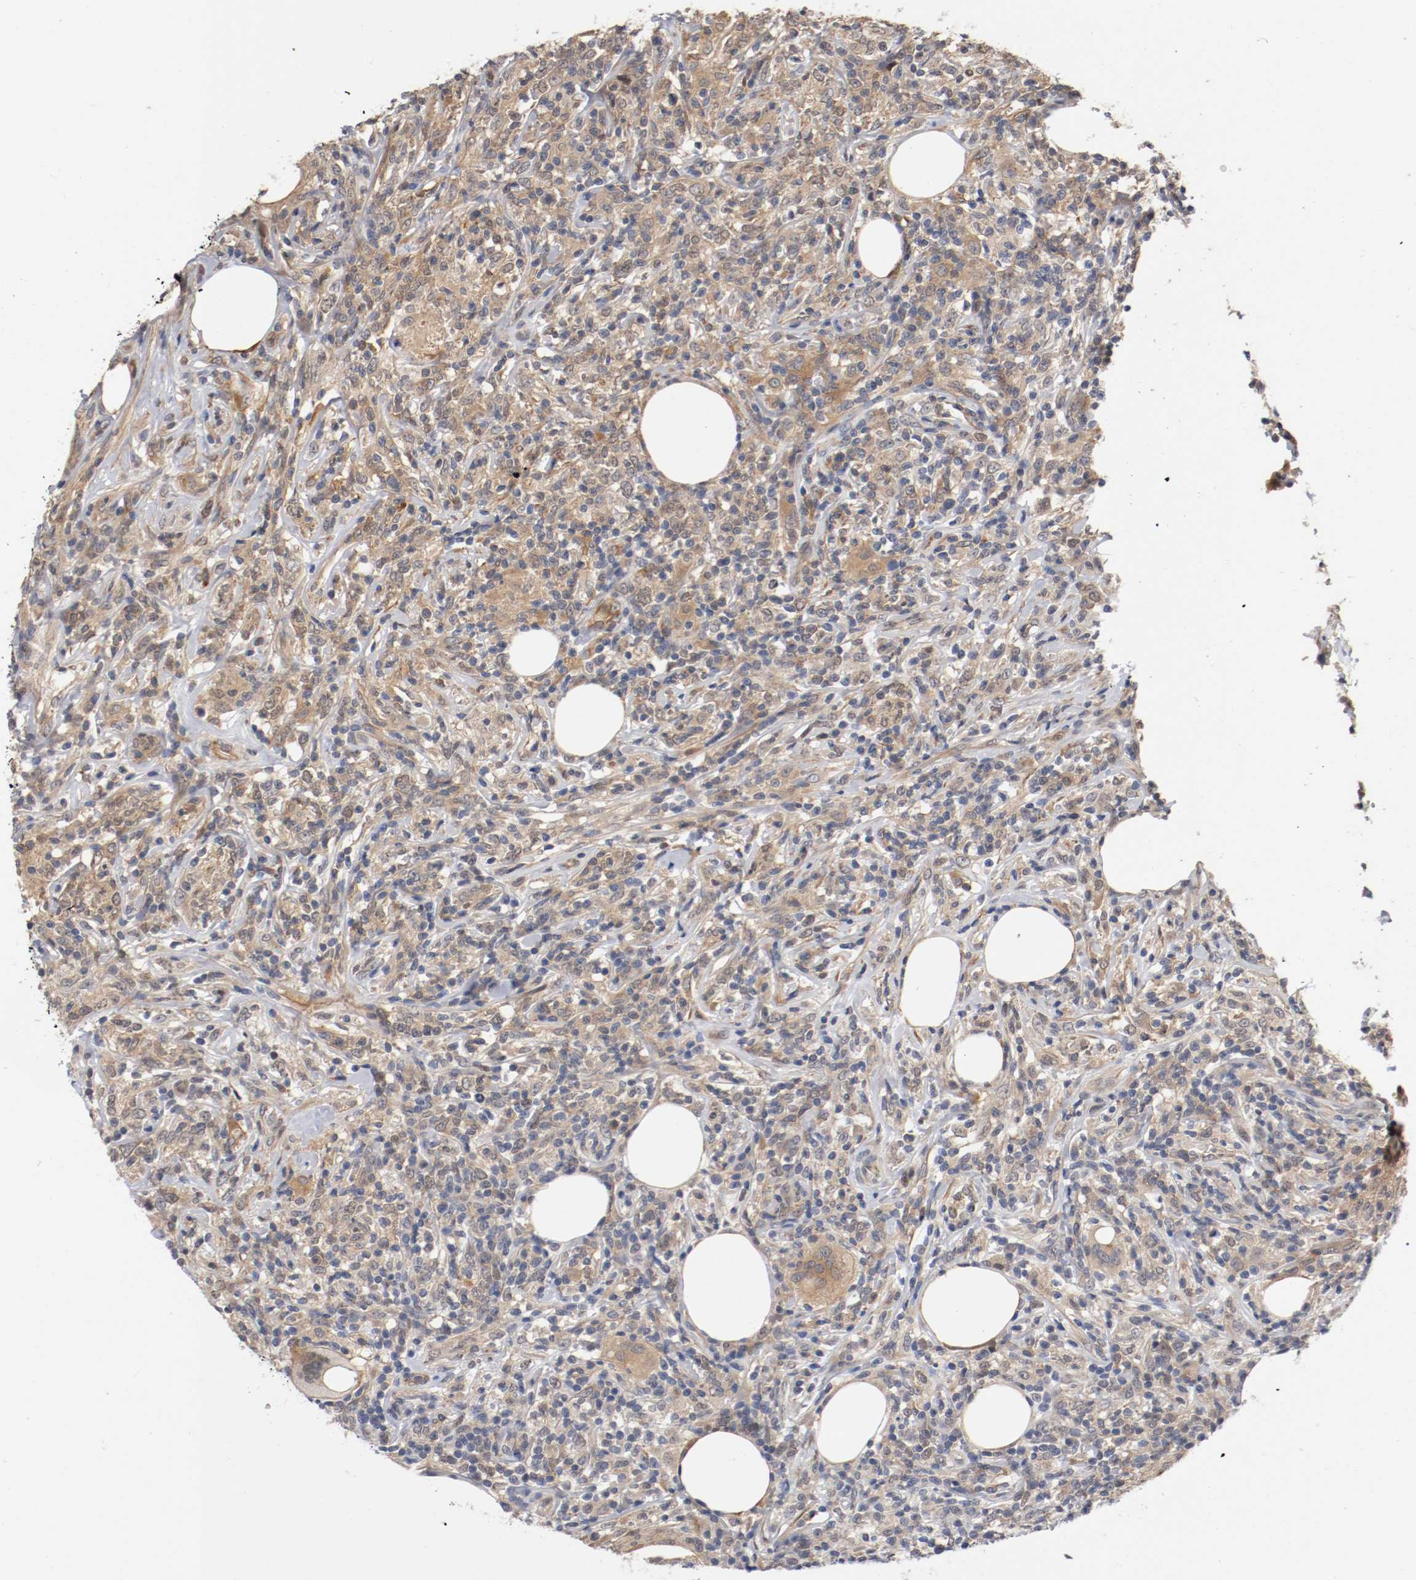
{"staining": {"intensity": "weak", "quantity": "25%-75%", "location": "cytoplasmic/membranous"}, "tissue": "lymphoma", "cell_type": "Tumor cells", "image_type": "cancer", "snomed": [{"axis": "morphology", "description": "Malignant lymphoma, non-Hodgkin's type, High grade"}, {"axis": "topography", "description": "Lymph node"}], "caption": "DAB (3,3'-diaminobenzidine) immunohistochemical staining of human lymphoma displays weak cytoplasmic/membranous protein positivity in about 25%-75% of tumor cells. The staining was performed using DAB, with brown indicating positive protein expression. Nuclei are stained blue with hematoxylin.", "gene": "RBM23", "patient": {"sex": "female", "age": 84}}